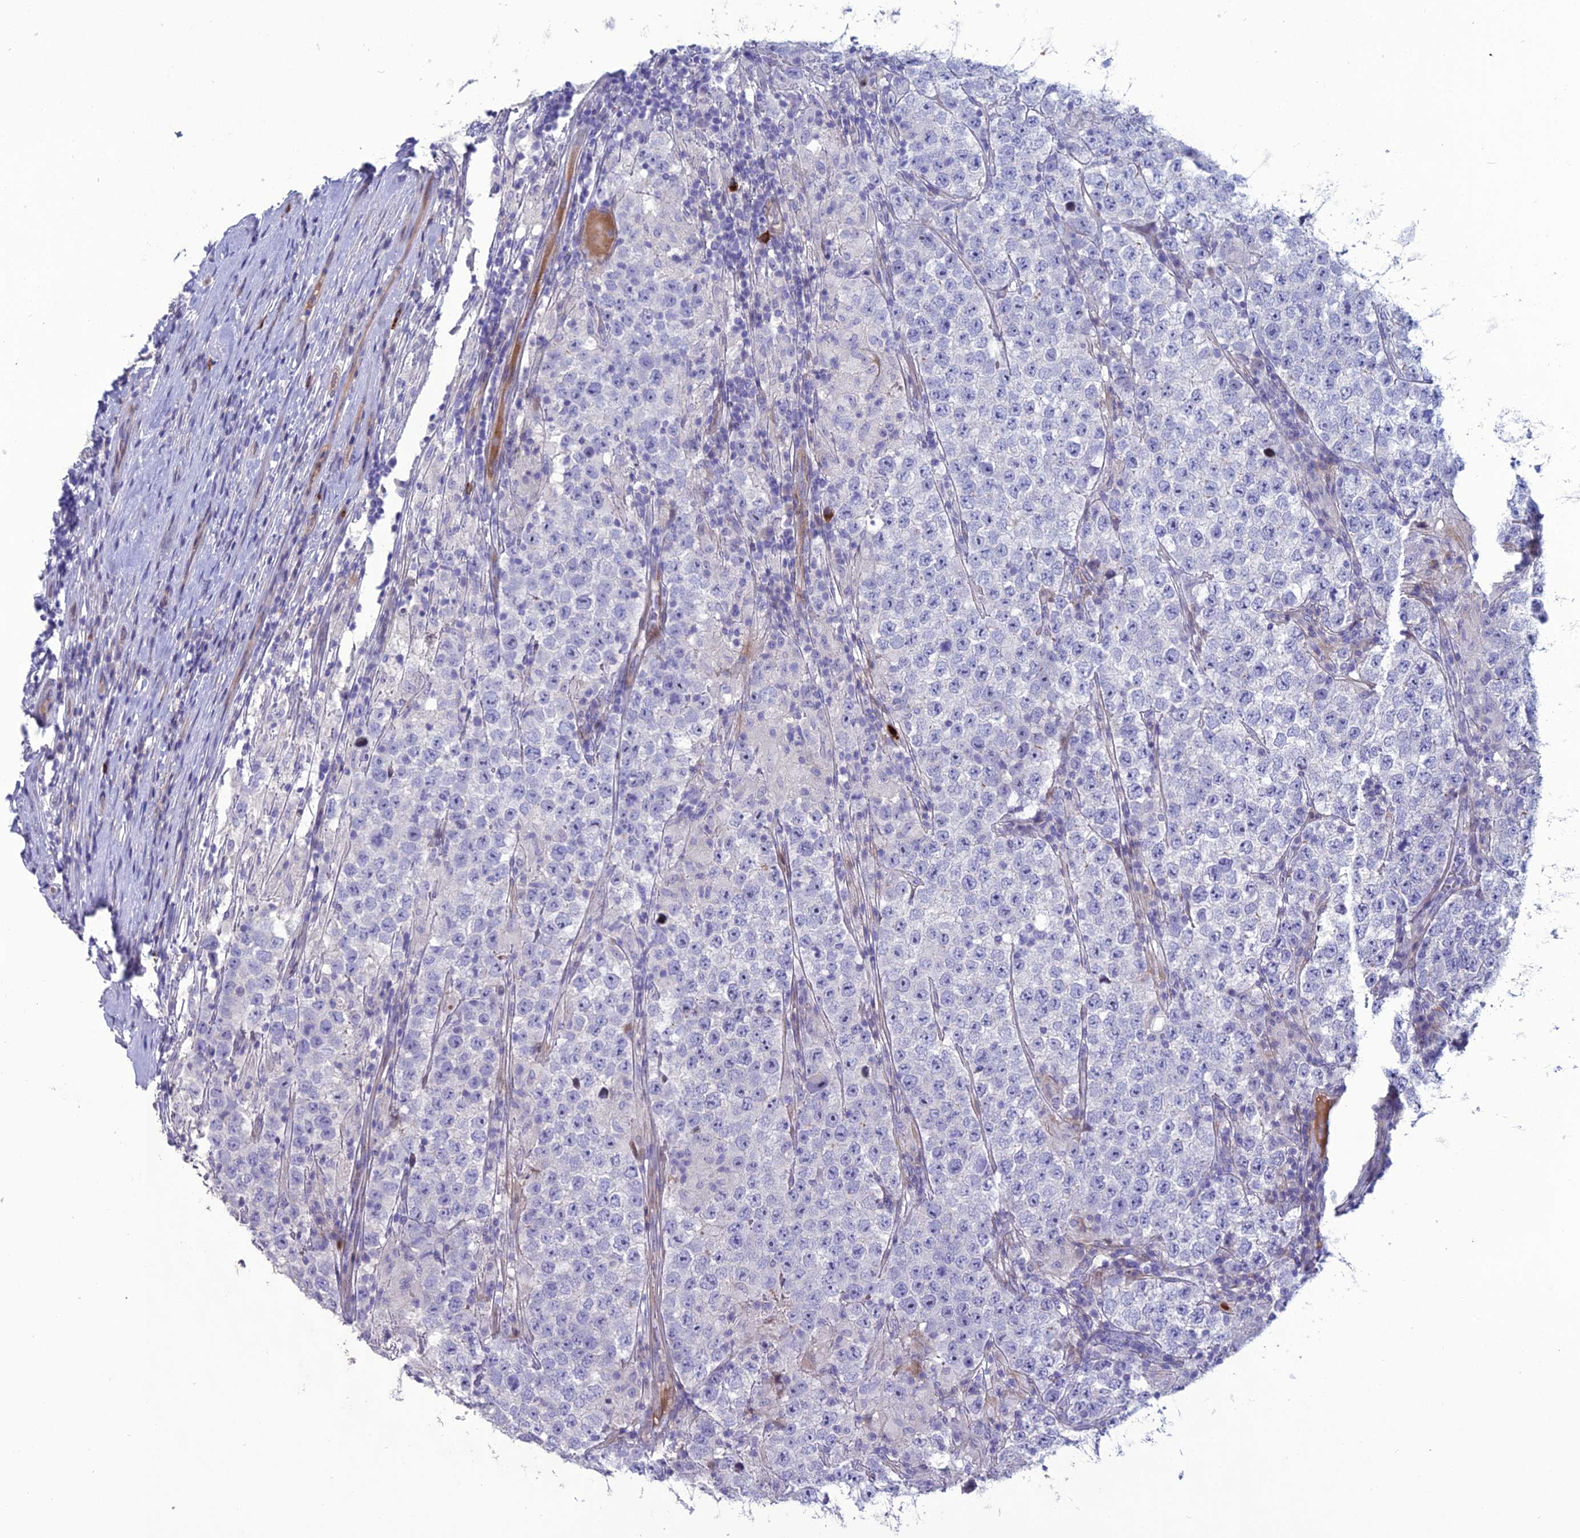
{"staining": {"intensity": "negative", "quantity": "none", "location": "none"}, "tissue": "testis cancer", "cell_type": "Tumor cells", "image_type": "cancer", "snomed": [{"axis": "morphology", "description": "Normal tissue, NOS"}, {"axis": "morphology", "description": "Urothelial carcinoma, High grade"}, {"axis": "morphology", "description": "Seminoma, NOS"}, {"axis": "morphology", "description": "Carcinoma, Embryonal, NOS"}, {"axis": "topography", "description": "Urinary bladder"}, {"axis": "topography", "description": "Testis"}], "caption": "Immunohistochemical staining of embryonal carcinoma (testis) demonstrates no significant expression in tumor cells.", "gene": "OR56B1", "patient": {"sex": "male", "age": 41}}